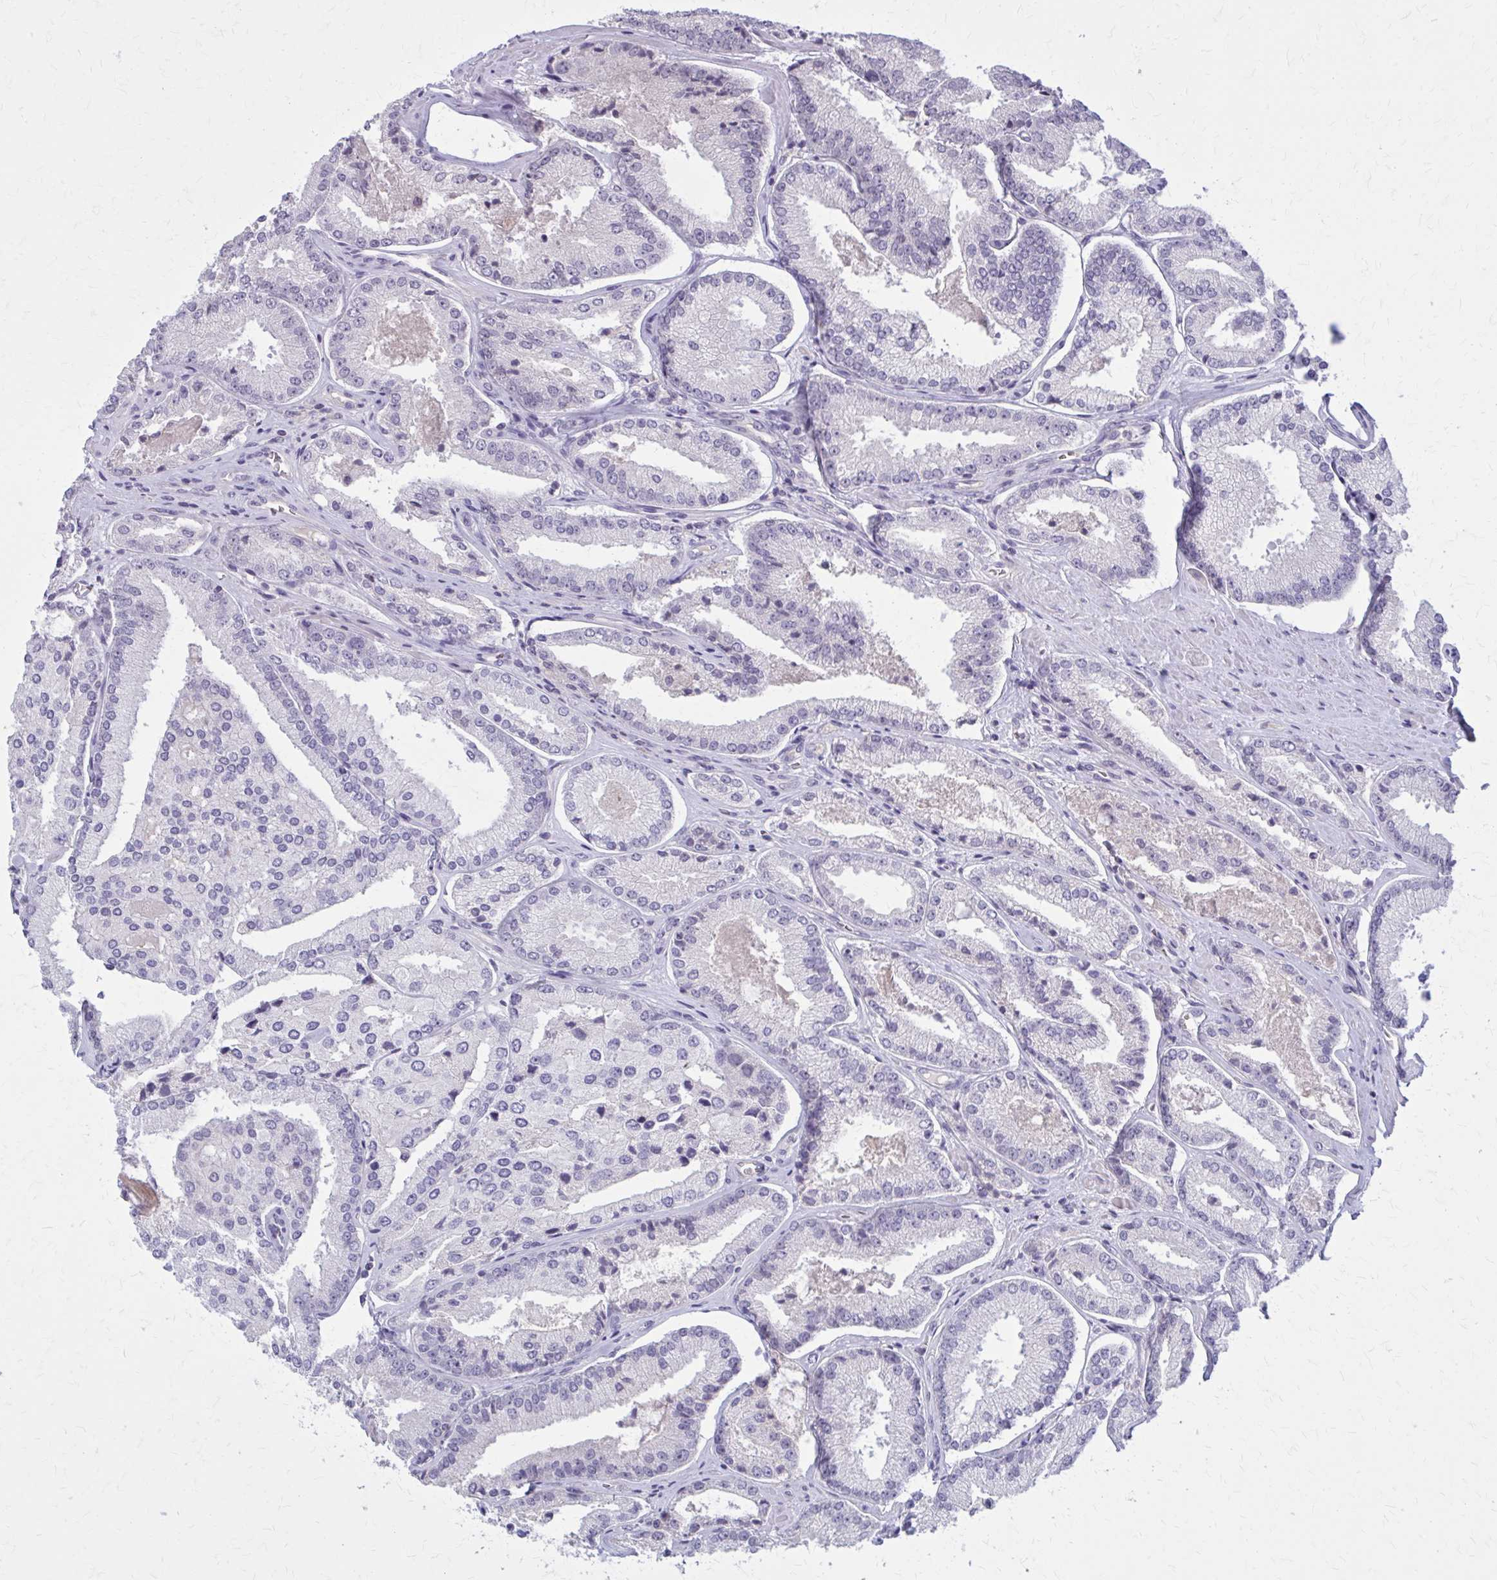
{"staining": {"intensity": "negative", "quantity": "none", "location": "none"}, "tissue": "prostate cancer", "cell_type": "Tumor cells", "image_type": "cancer", "snomed": [{"axis": "morphology", "description": "Adenocarcinoma, High grade"}, {"axis": "topography", "description": "Prostate"}], "caption": "Immunohistochemistry of prostate high-grade adenocarcinoma shows no staining in tumor cells.", "gene": "OR4A47", "patient": {"sex": "male", "age": 73}}